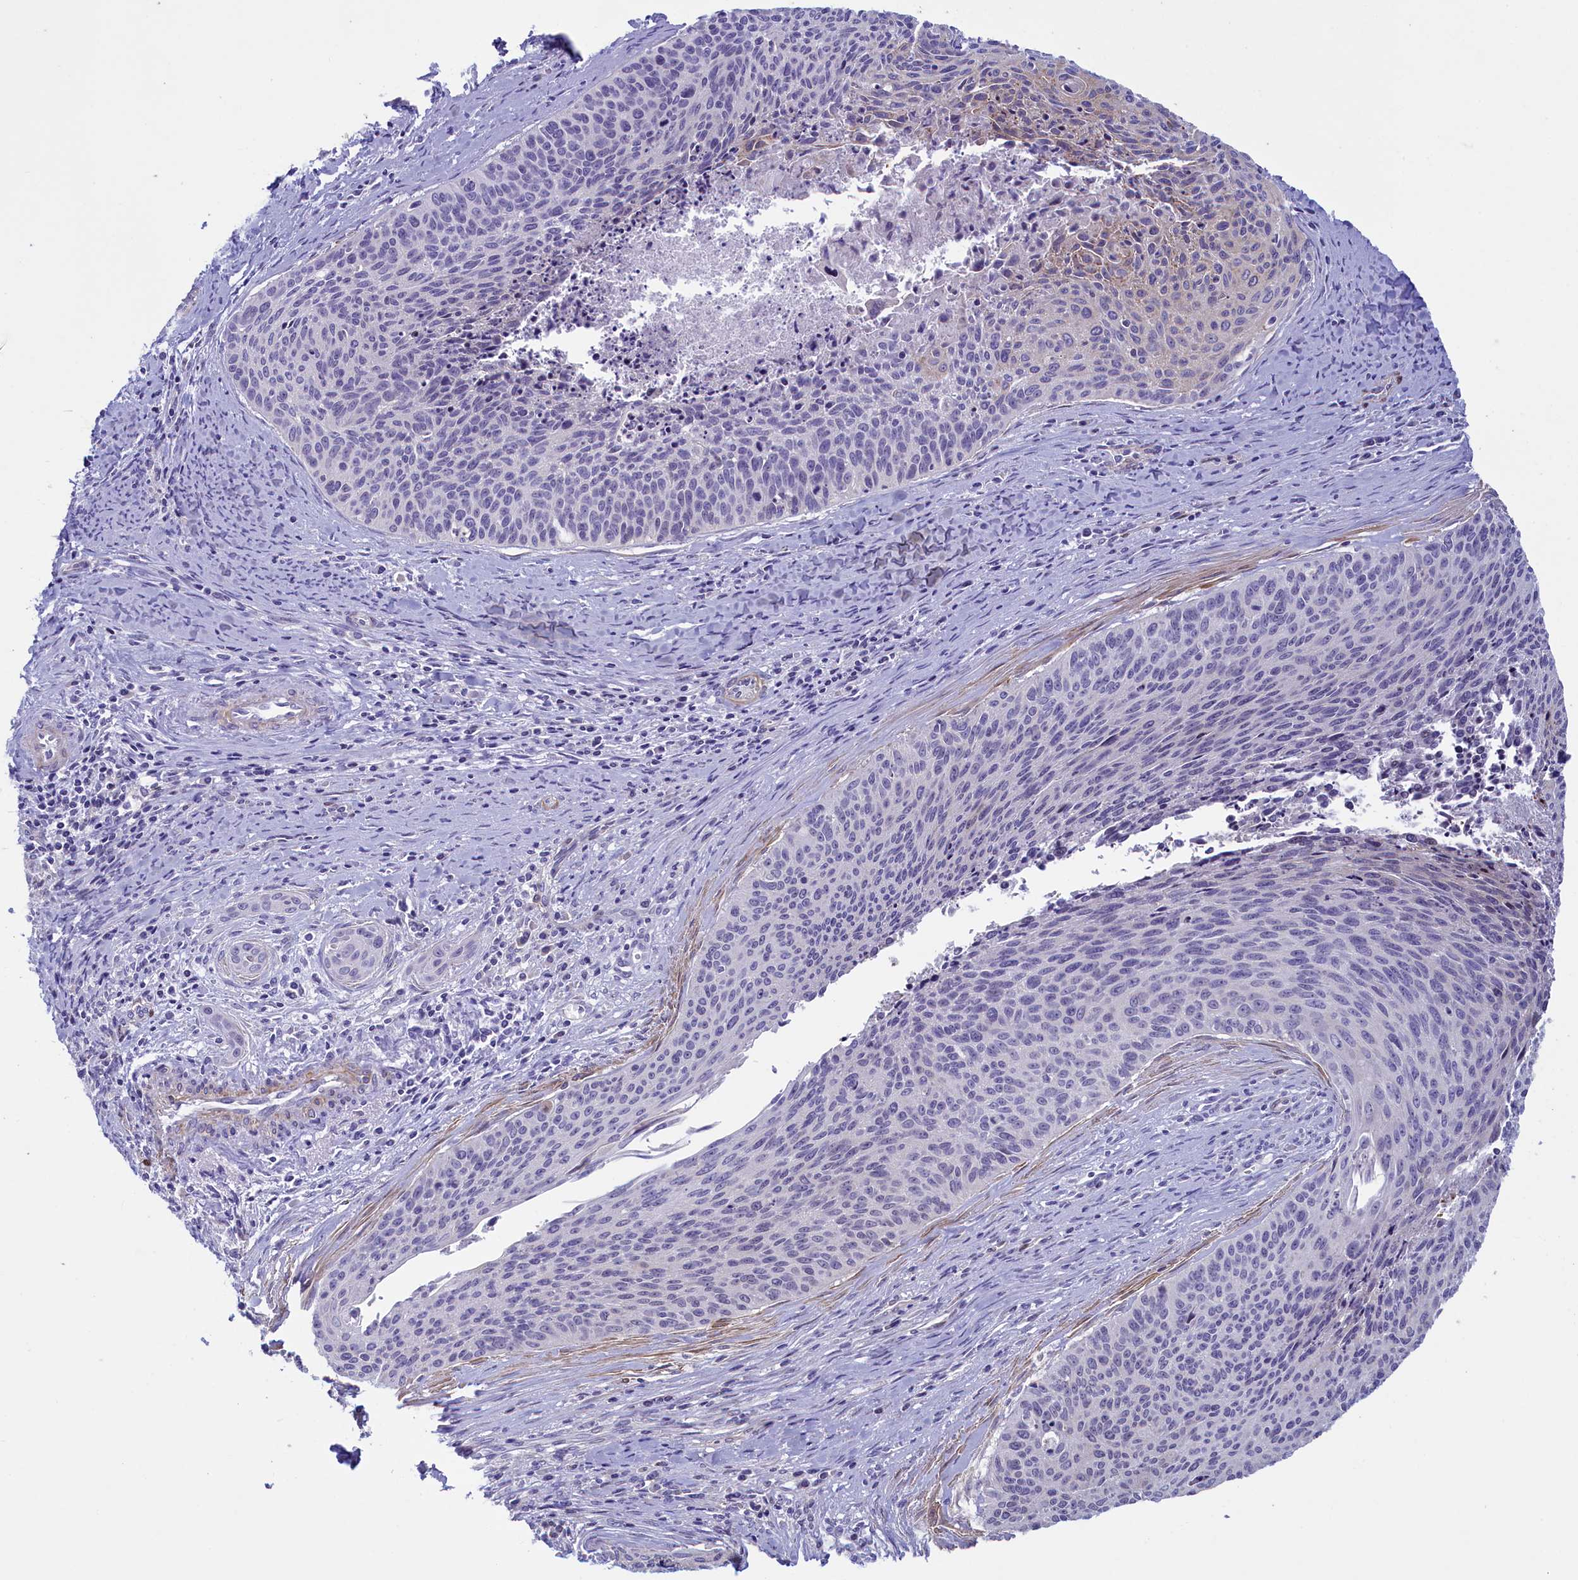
{"staining": {"intensity": "negative", "quantity": "none", "location": "none"}, "tissue": "cervical cancer", "cell_type": "Tumor cells", "image_type": "cancer", "snomed": [{"axis": "morphology", "description": "Squamous cell carcinoma, NOS"}, {"axis": "topography", "description": "Cervix"}], "caption": "This micrograph is of cervical squamous cell carcinoma stained with IHC to label a protein in brown with the nuclei are counter-stained blue. There is no staining in tumor cells.", "gene": "IGSF6", "patient": {"sex": "female", "age": 55}}